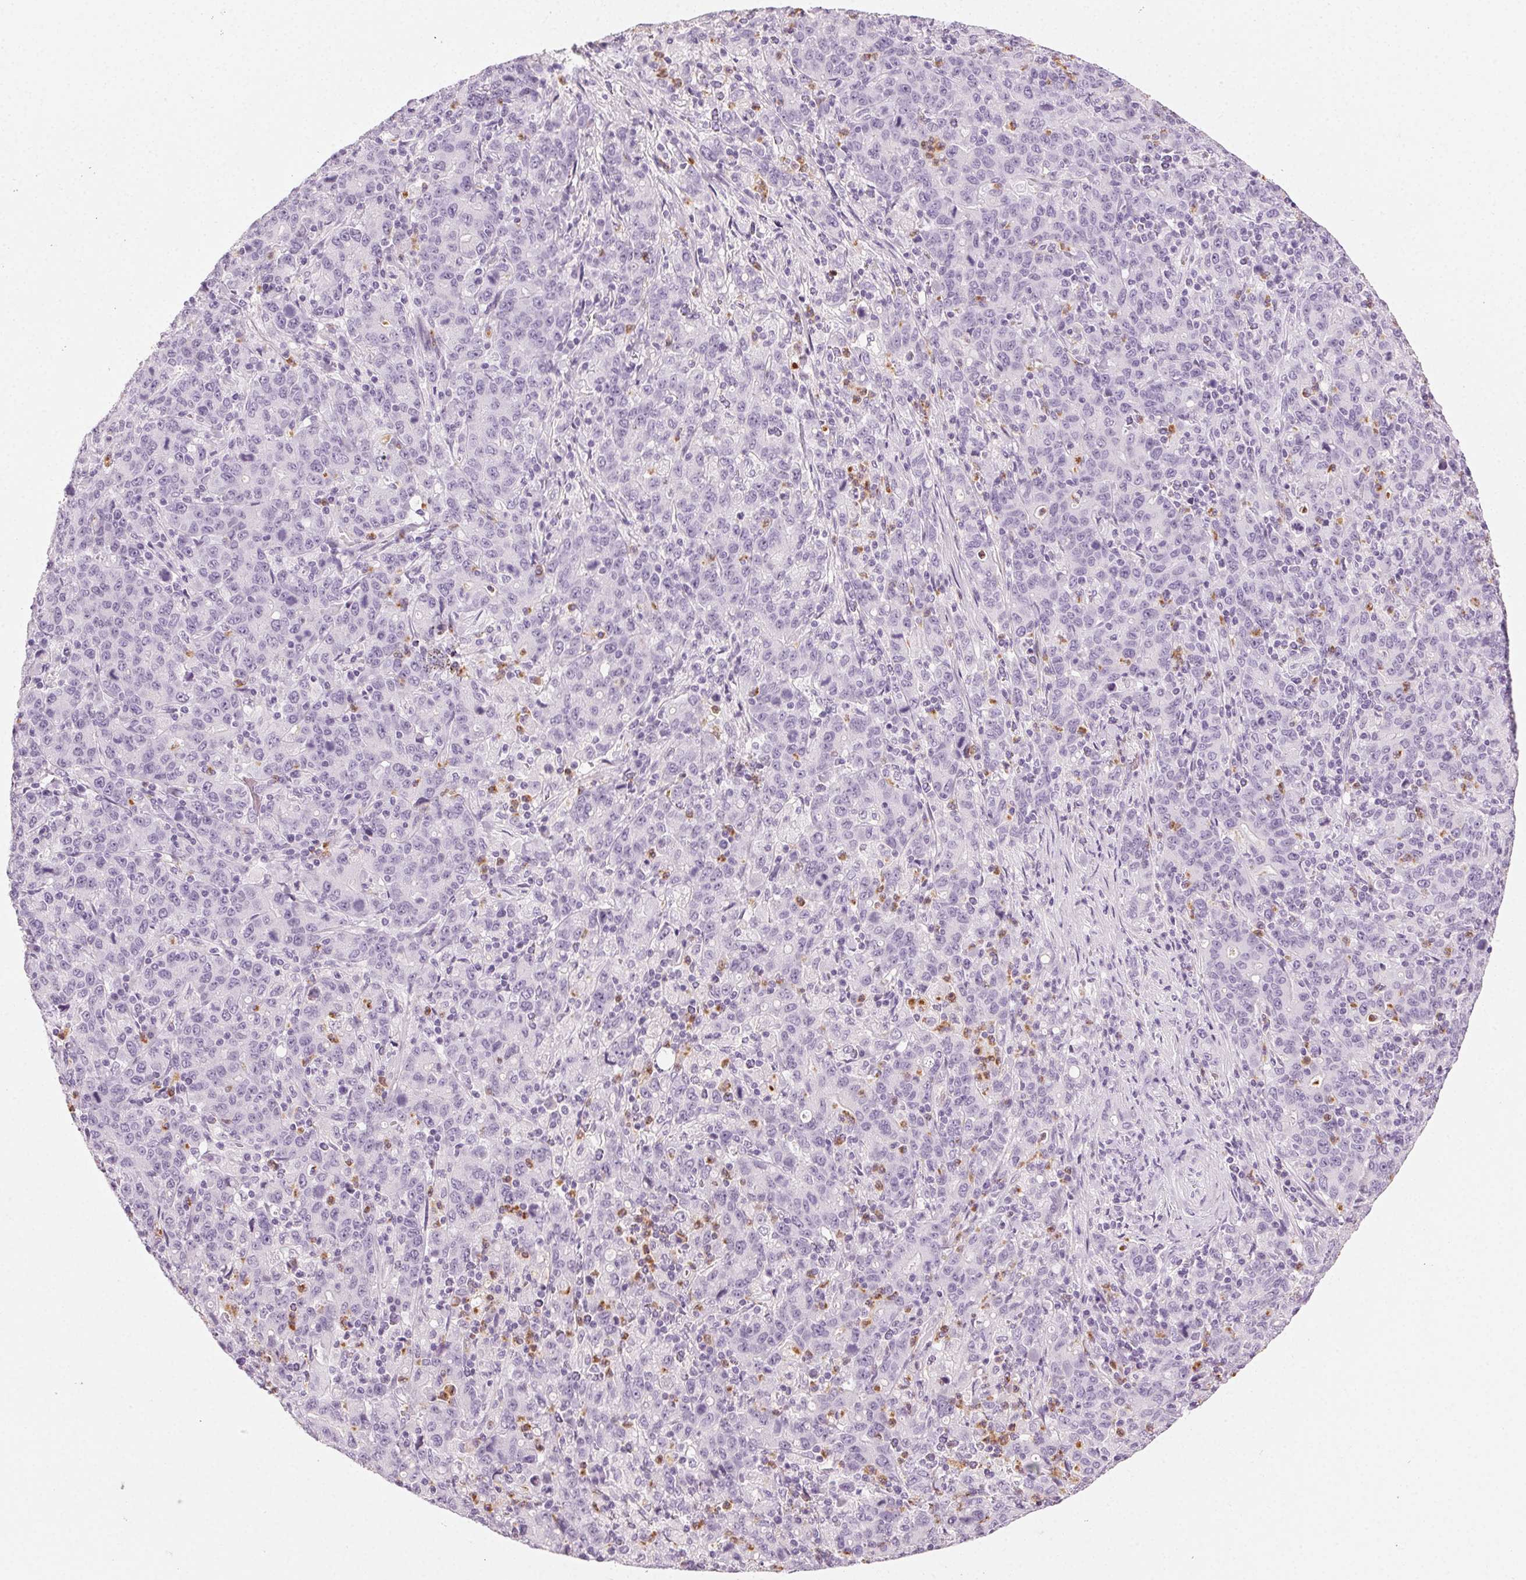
{"staining": {"intensity": "negative", "quantity": "none", "location": "none"}, "tissue": "stomach cancer", "cell_type": "Tumor cells", "image_type": "cancer", "snomed": [{"axis": "morphology", "description": "Adenocarcinoma, NOS"}, {"axis": "topography", "description": "Stomach, upper"}], "caption": "Immunohistochemistry (IHC) micrograph of neoplastic tissue: stomach cancer stained with DAB (3,3'-diaminobenzidine) demonstrates no significant protein positivity in tumor cells. (Brightfield microscopy of DAB (3,3'-diaminobenzidine) immunohistochemistry (IHC) at high magnification).", "gene": "MPO", "patient": {"sex": "male", "age": 69}}